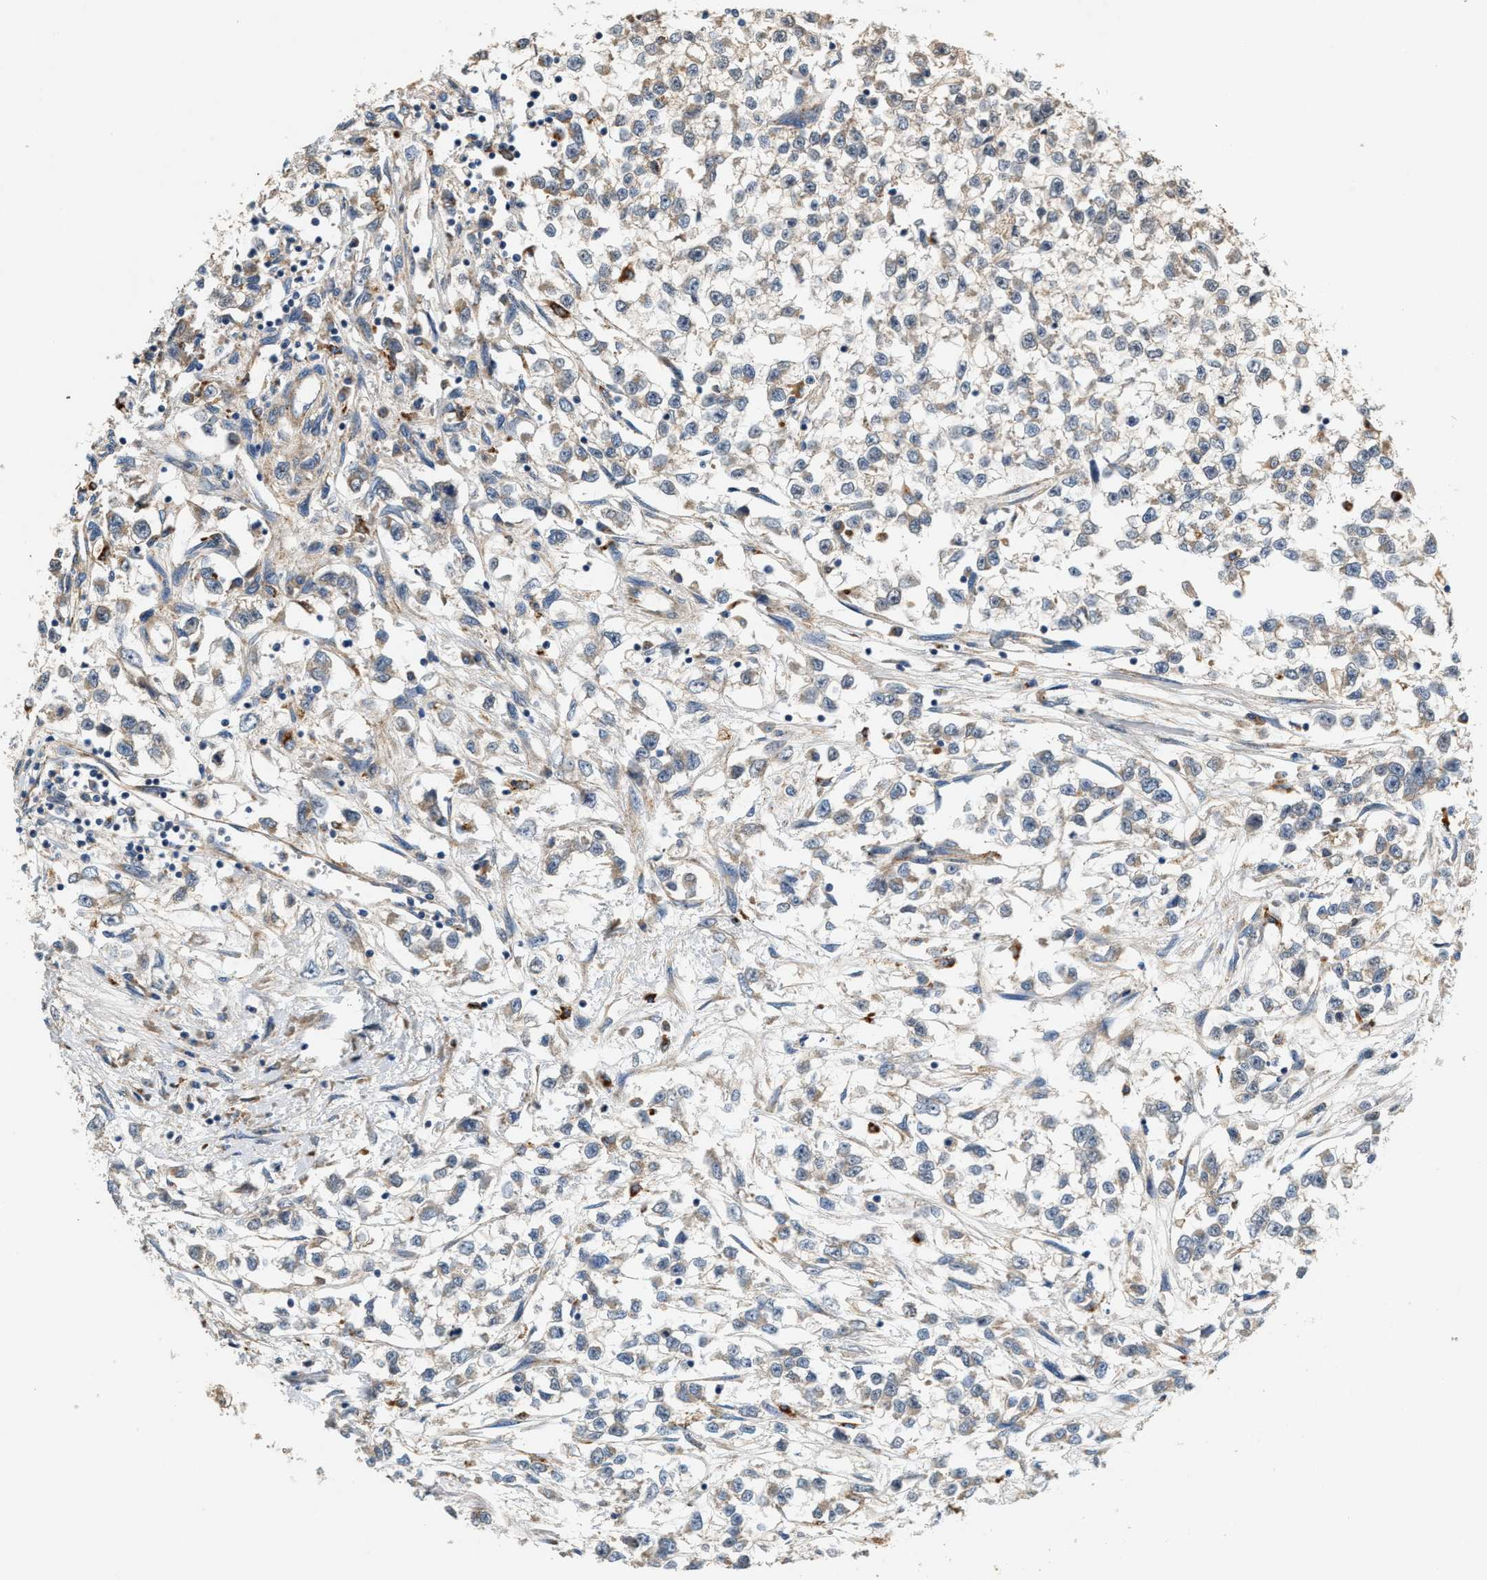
{"staining": {"intensity": "weak", "quantity": "<25%", "location": "cytoplasmic/membranous"}, "tissue": "testis cancer", "cell_type": "Tumor cells", "image_type": "cancer", "snomed": [{"axis": "morphology", "description": "Seminoma, NOS"}, {"axis": "morphology", "description": "Carcinoma, Embryonal, NOS"}, {"axis": "topography", "description": "Testis"}], "caption": "IHC of human testis embryonal carcinoma displays no expression in tumor cells. (Brightfield microscopy of DAB immunohistochemistry at high magnification).", "gene": "DUSP10", "patient": {"sex": "male", "age": 51}}